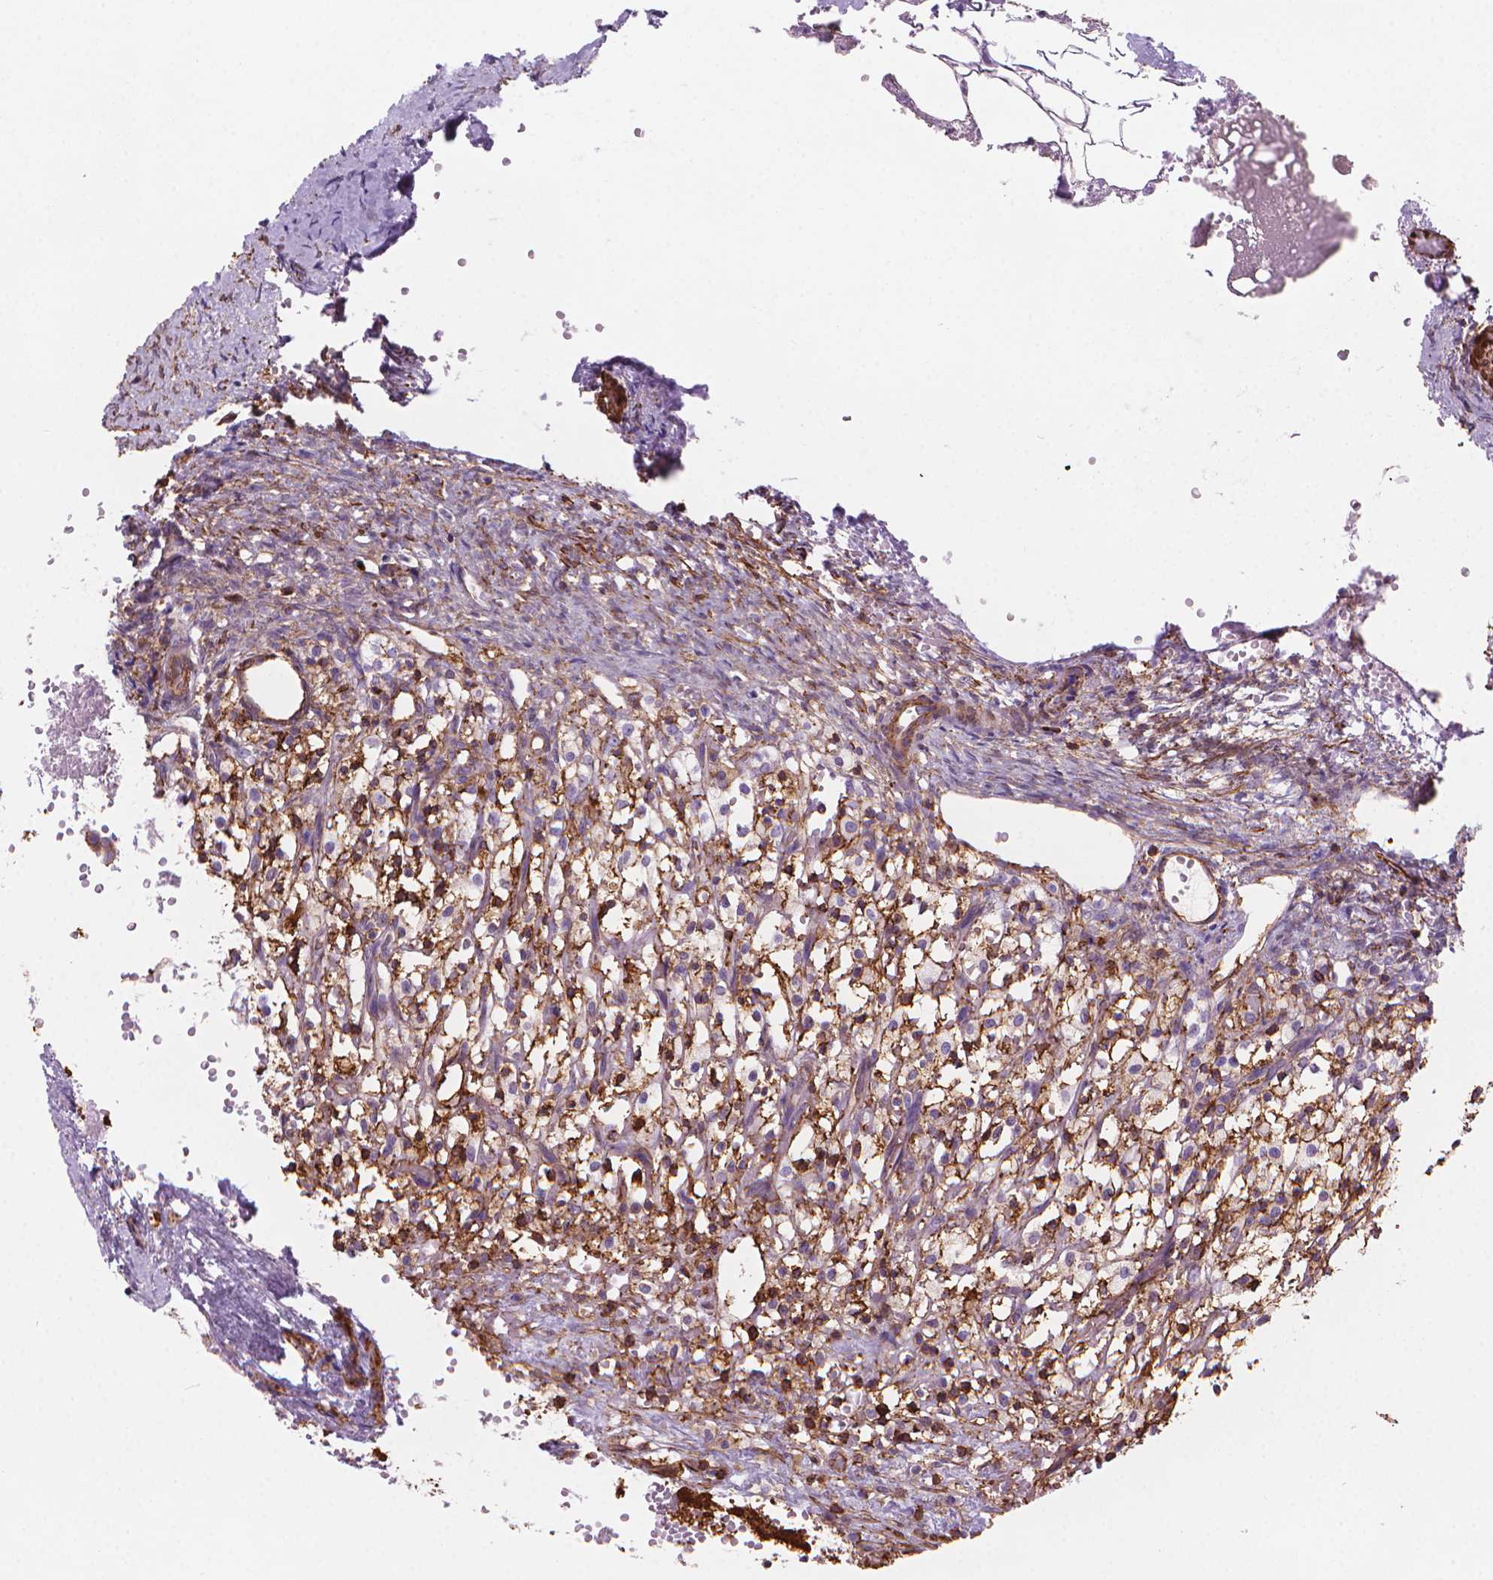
{"staining": {"intensity": "moderate", "quantity": "<25%", "location": "cytoplasmic/membranous"}, "tissue": "ovary", "cell_type": "Ovarian stroma cells", "image_type": "normal", "snomed": [{"axis": "morphology", "description": "Normal tissue, NOS"}, {"axis": "topography", "description": "Ovary"}], "caption": "Protein staining of benign ovary reveals moderate cytoplasmic/membranous expression in approximately <25% of ovarian stroma cells.", "gene": "PATJ", "patient": {"sex": "female", "age": 46}}